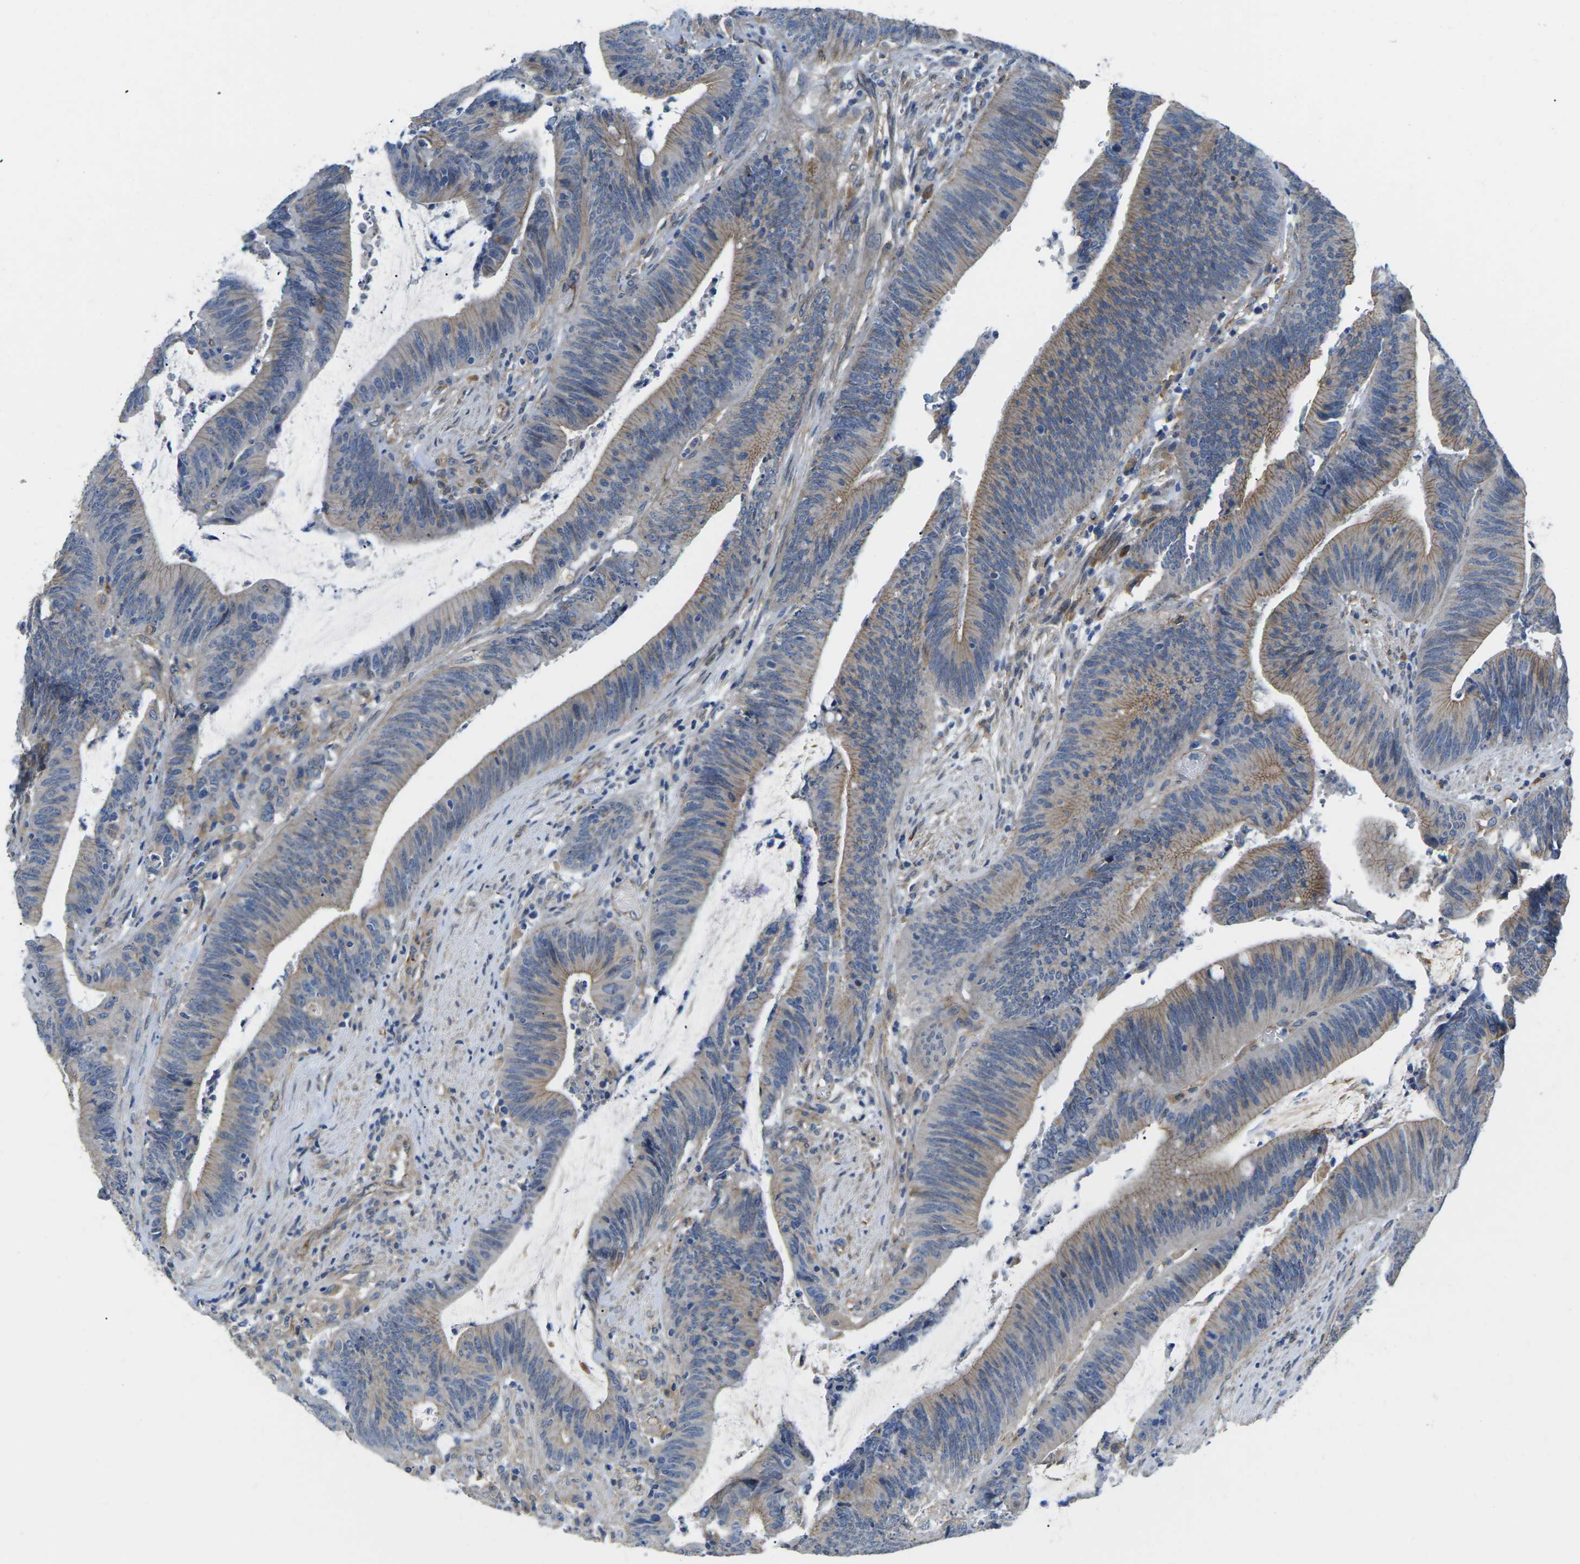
{"staining": {"intensity": "moderate", "quantity": ">75%", "location": "cytoplasmic/membranous"}, "tissue": "colorectal cancer", "cell_type": "Tumor cells", "image_type": "cancer", "snomed": [{"axis": "morphology", "description": "Normal tissue, NOS"}, {"axis": "morphology", "description": "Adenocarcinoma, NOS"}, {"axis": "topography", "description": "Rectum"}], "caption": "Immunohistochemistry image of neoplastic tissue: human adenocarcinoma (colorectal) stained using immunohistochemistry (IHC) displays medium levels of moderate protein expression localized specifically in the cytoplasmic/membranous of tumor cells, appearing as a cytoplasmic/membranous brown color.", "gene": "CTNND1", "patient": {"sex": "female", "age": 66}}